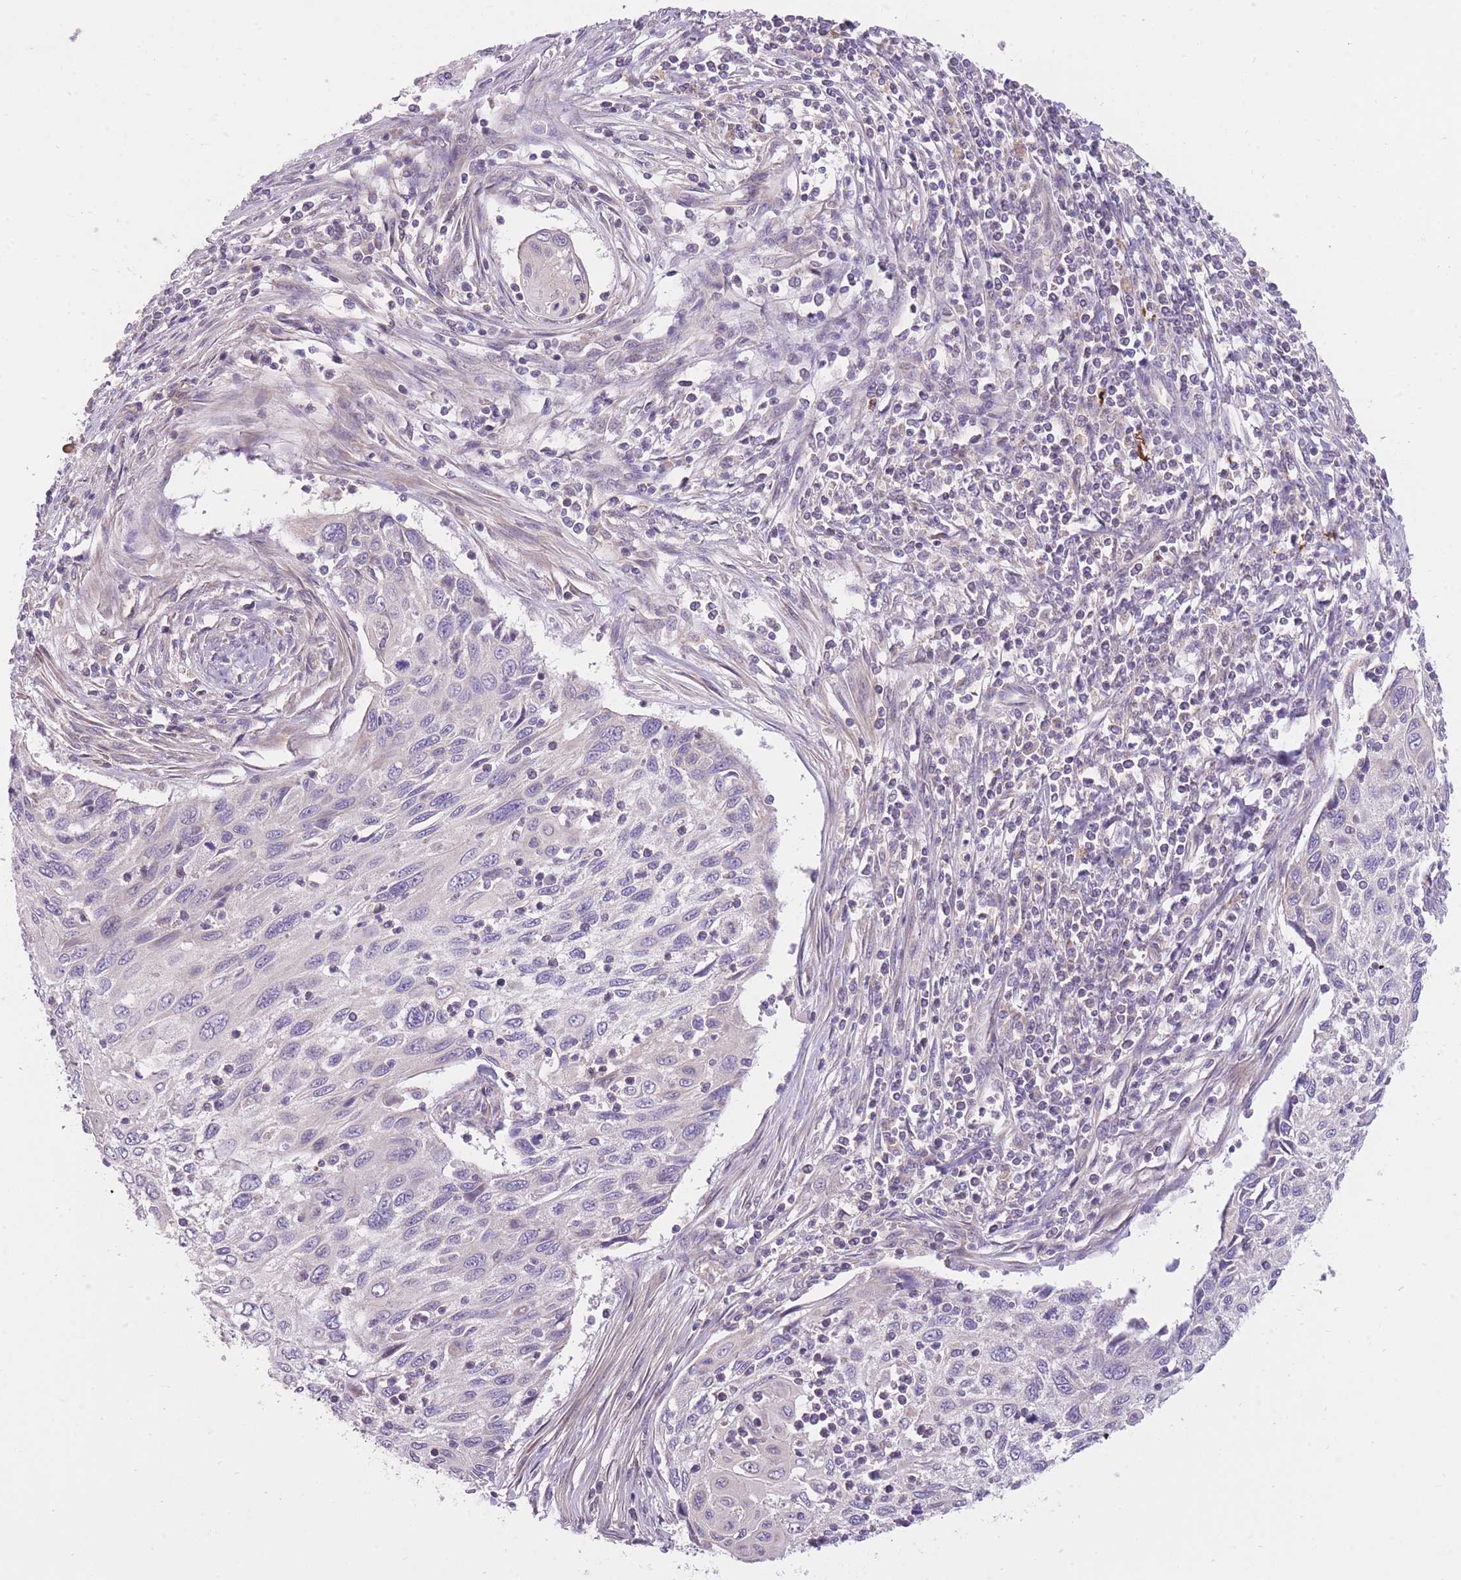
{"staining": {"intensity": "negative", "quantity": "none", "location": "none"}, "tissue": "cervical cancer", "cell_type": "Tumor cells", "image_type": "cancer", "snomed": [{"axis": "morphology", "description": "Squamous cell carcinoma, NOS"}, {"axis": "topography", "description": "Cervix"}], "caption": "There is no significant positivity in tumor cells of squamous cell carcinoma (cervical). The staining is performed using DAB brown chromogen with nuclei counter-stained in using hematoxylin.", "gene": "REV1", "patient": {"sex": "female", "age": 70}}